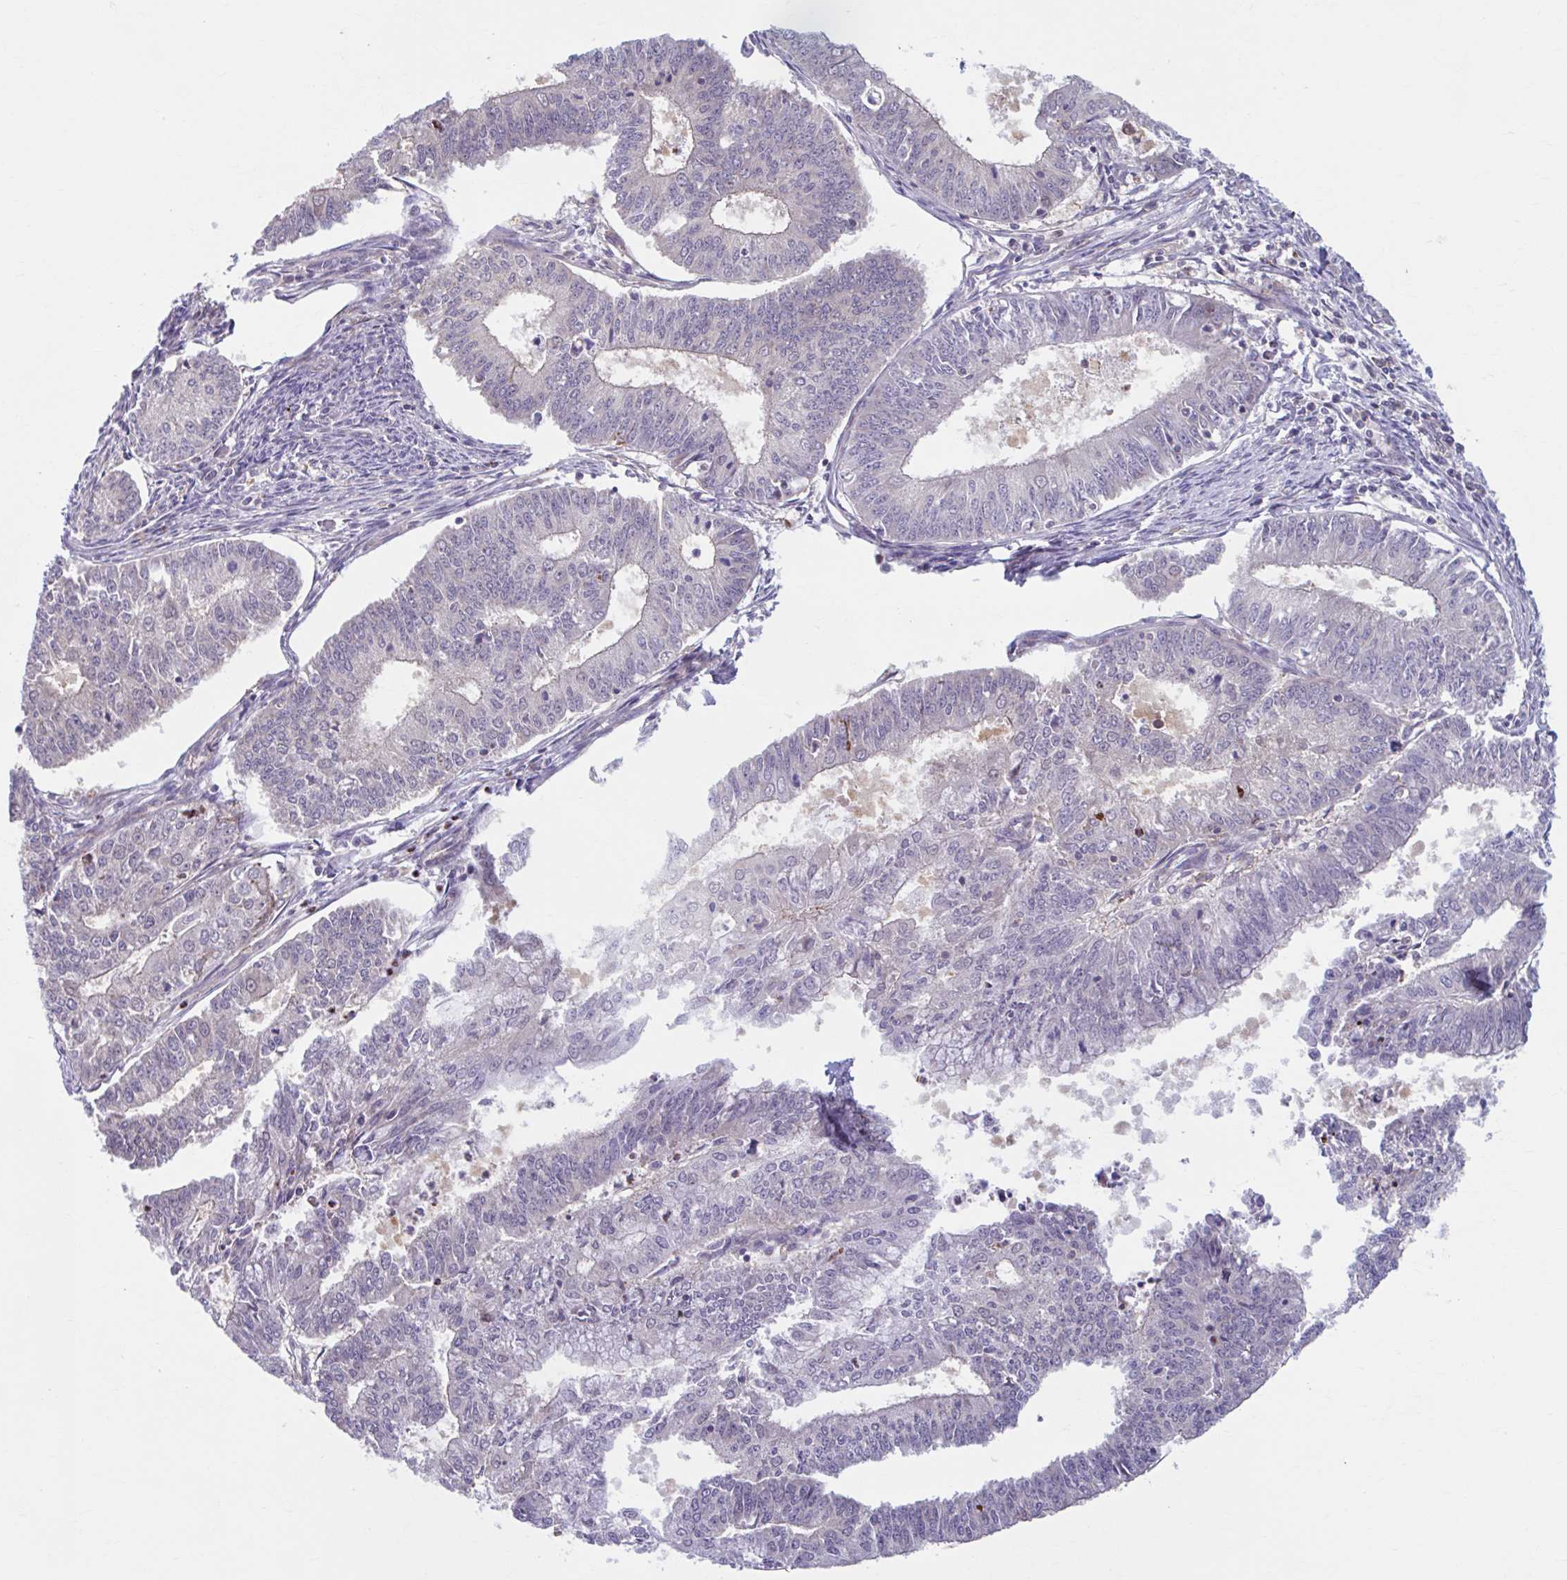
{"staining": {"intensity": "negative", "quantity": "none", "location": "none"}, "tissue": "endometrial cancer", "cell_type": "Tumor cells", "image_type": "cancer", "snomed": [{"axis": "morphology", "description": "Adenocarcinoma, NOS"}, {"axis": "topography", "description": "Endometrium"}], "caption": "Tumor cells are negative for protein expression in human adenocarcinoma (endometrial).", "gene": "ADAT3", "patient": {"sex": "female", "age": 61}}